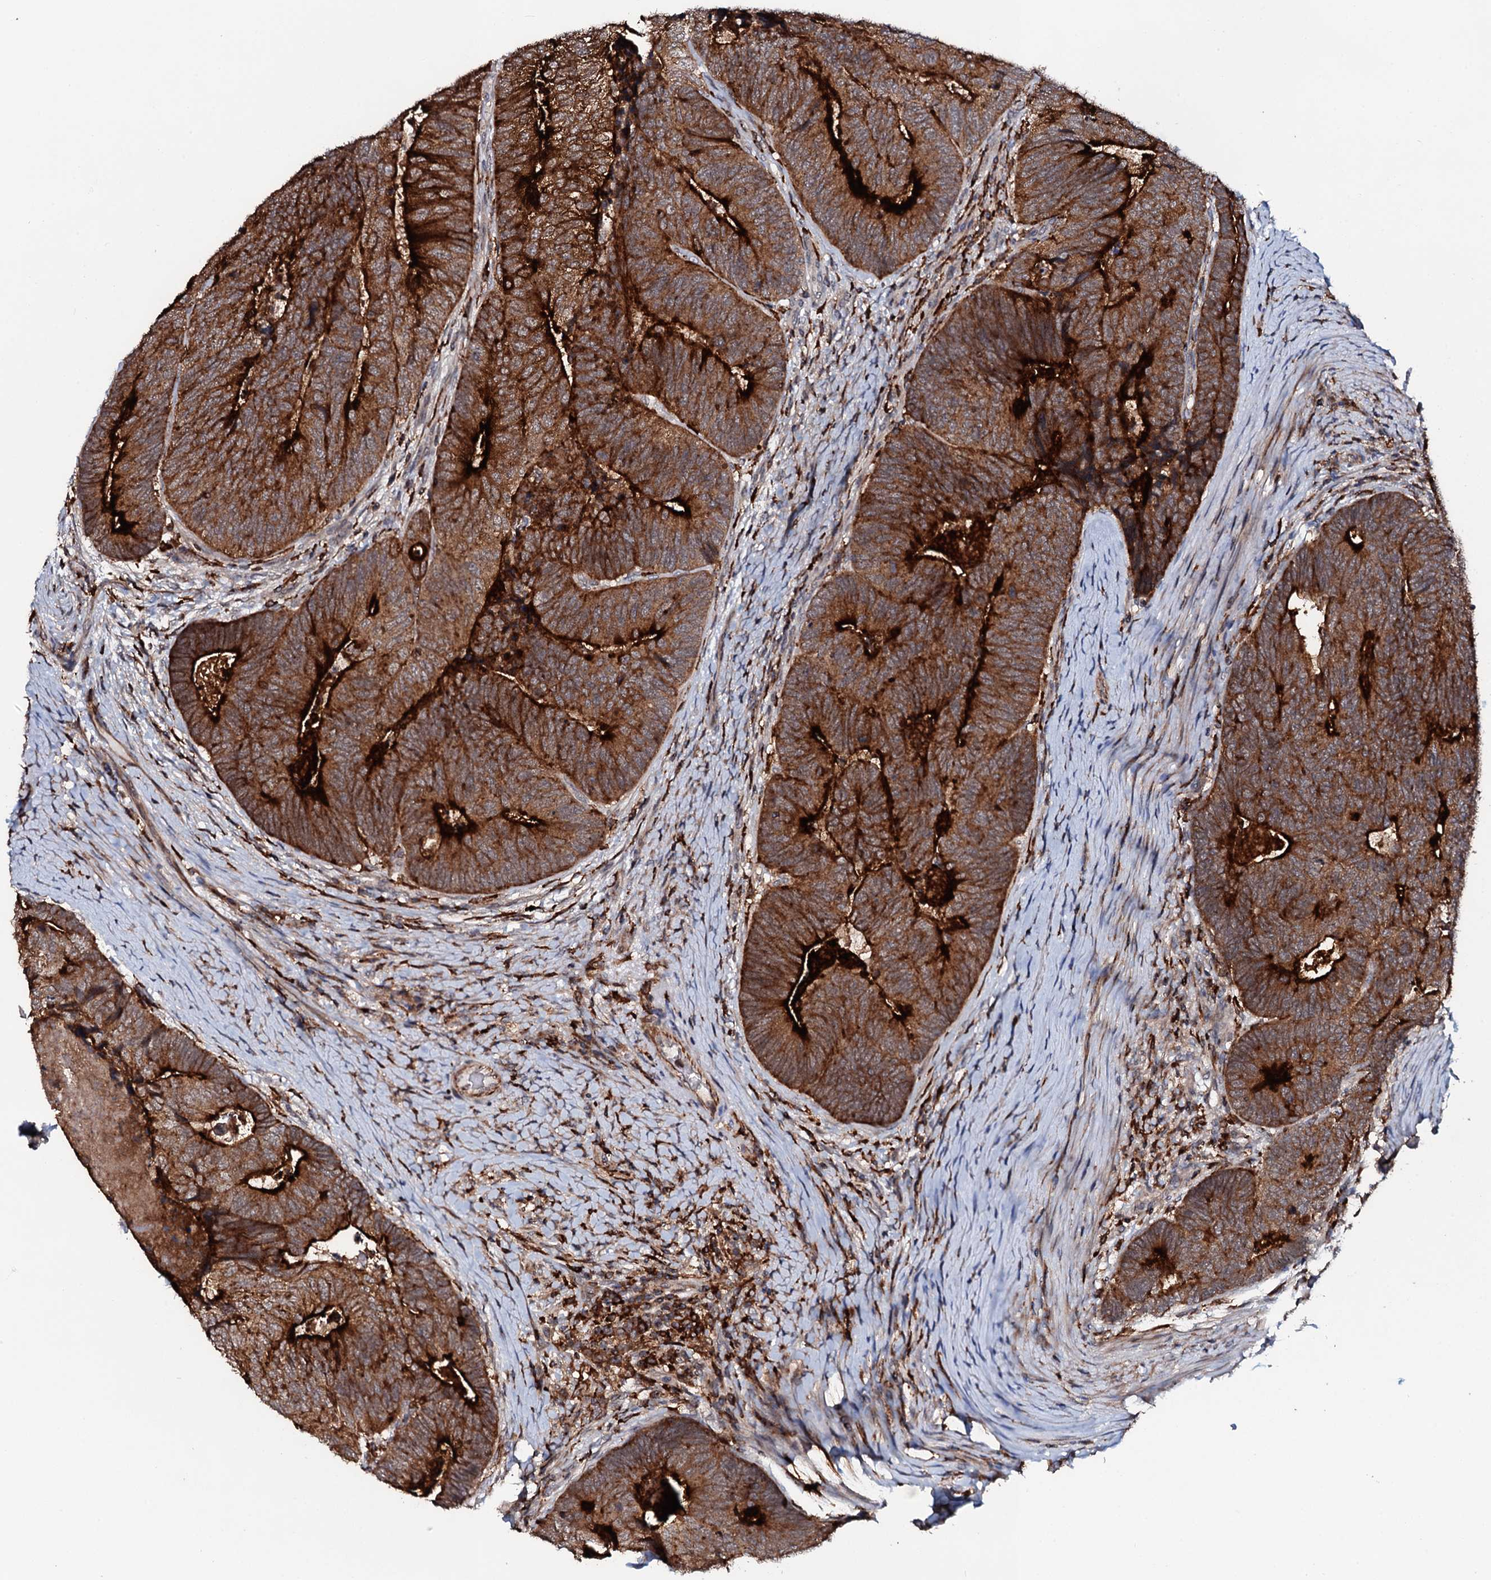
{"staining": {"intensity": "strong", "quantity": ">75%", "location": "cytoplasmic/membranous"}, "tissue": "colorectal cancer", "cell_type": "Tumor cells", "image_type": "cancer", "snomed": [{"axis": "morphology", "description": "Adenocarcinoma, NOS"}, {"axis": "topography", "description": "Colon"}], "caption": "Colorectal adenocarcinoma stained for a protein (brown) reveals strong cytoplasmic/membranous positive positivity in about >75% of tumor cells.", "gene": "VAMP8", "patient": {"sex": "female", "age": 67}}